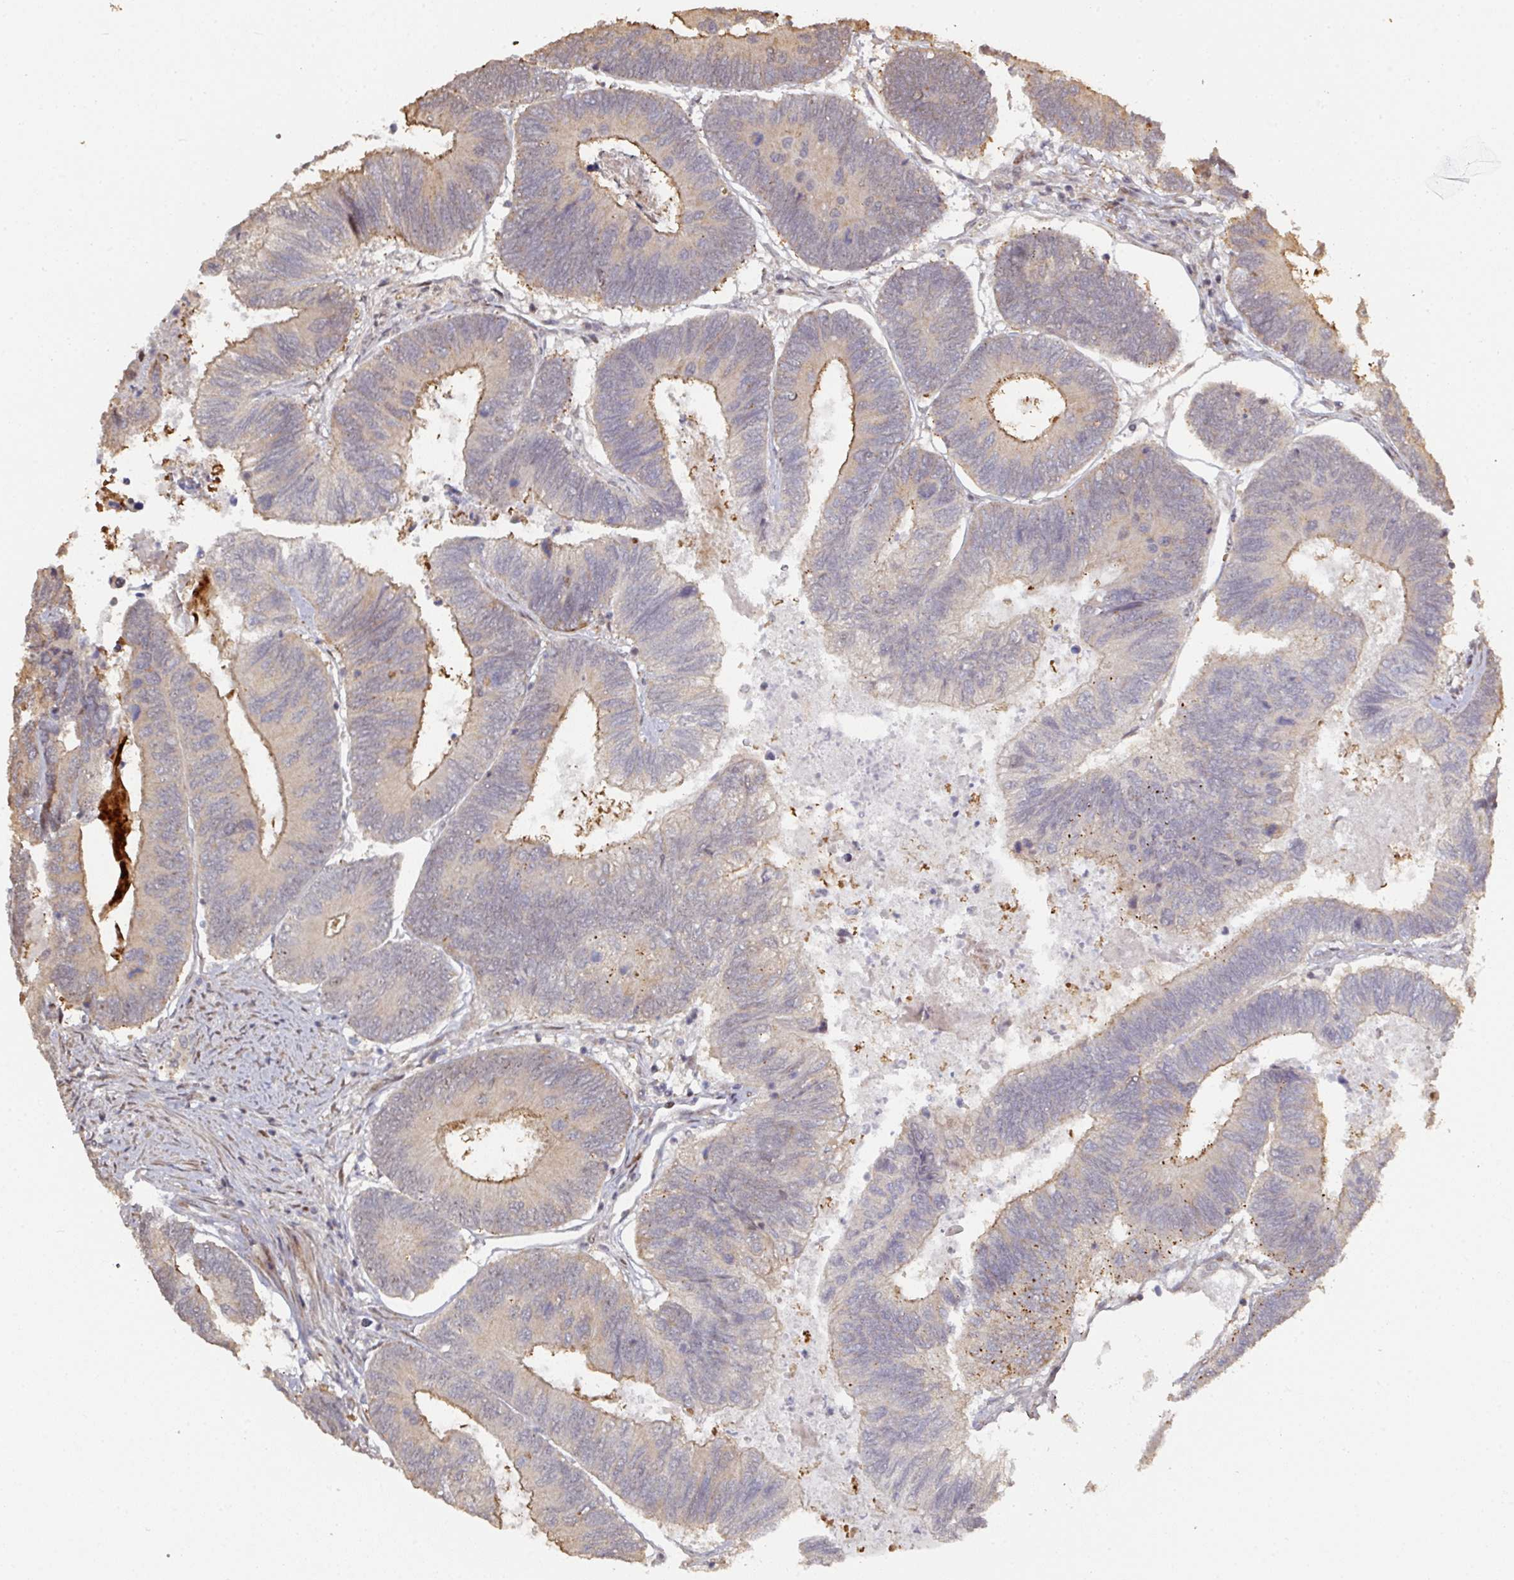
{"staining": {"intensity": "moderate", "quantity": "<25%", "location": "cytoplasmic/membranous"}, "tissue": "colorectal cancer", "cell_type": "Tumor cells", "image_type": "cancer", "snomed": [{"axis": "morphology", "description": "Adenocarcinoma, NOS"}, {"axis": "topography", "description": "Colon"}], "caption": "High-magnification brightfield microscopy of colorectal cancer stained with DAB (brown) and counterstained with hematoxylin (blue). tumor cells exhibit moderate cytoplasmic/membranous positivity is identified in approximately<25% of cells.", "gene": "CA7", "patient": {"sex": "female", "age": 67}}